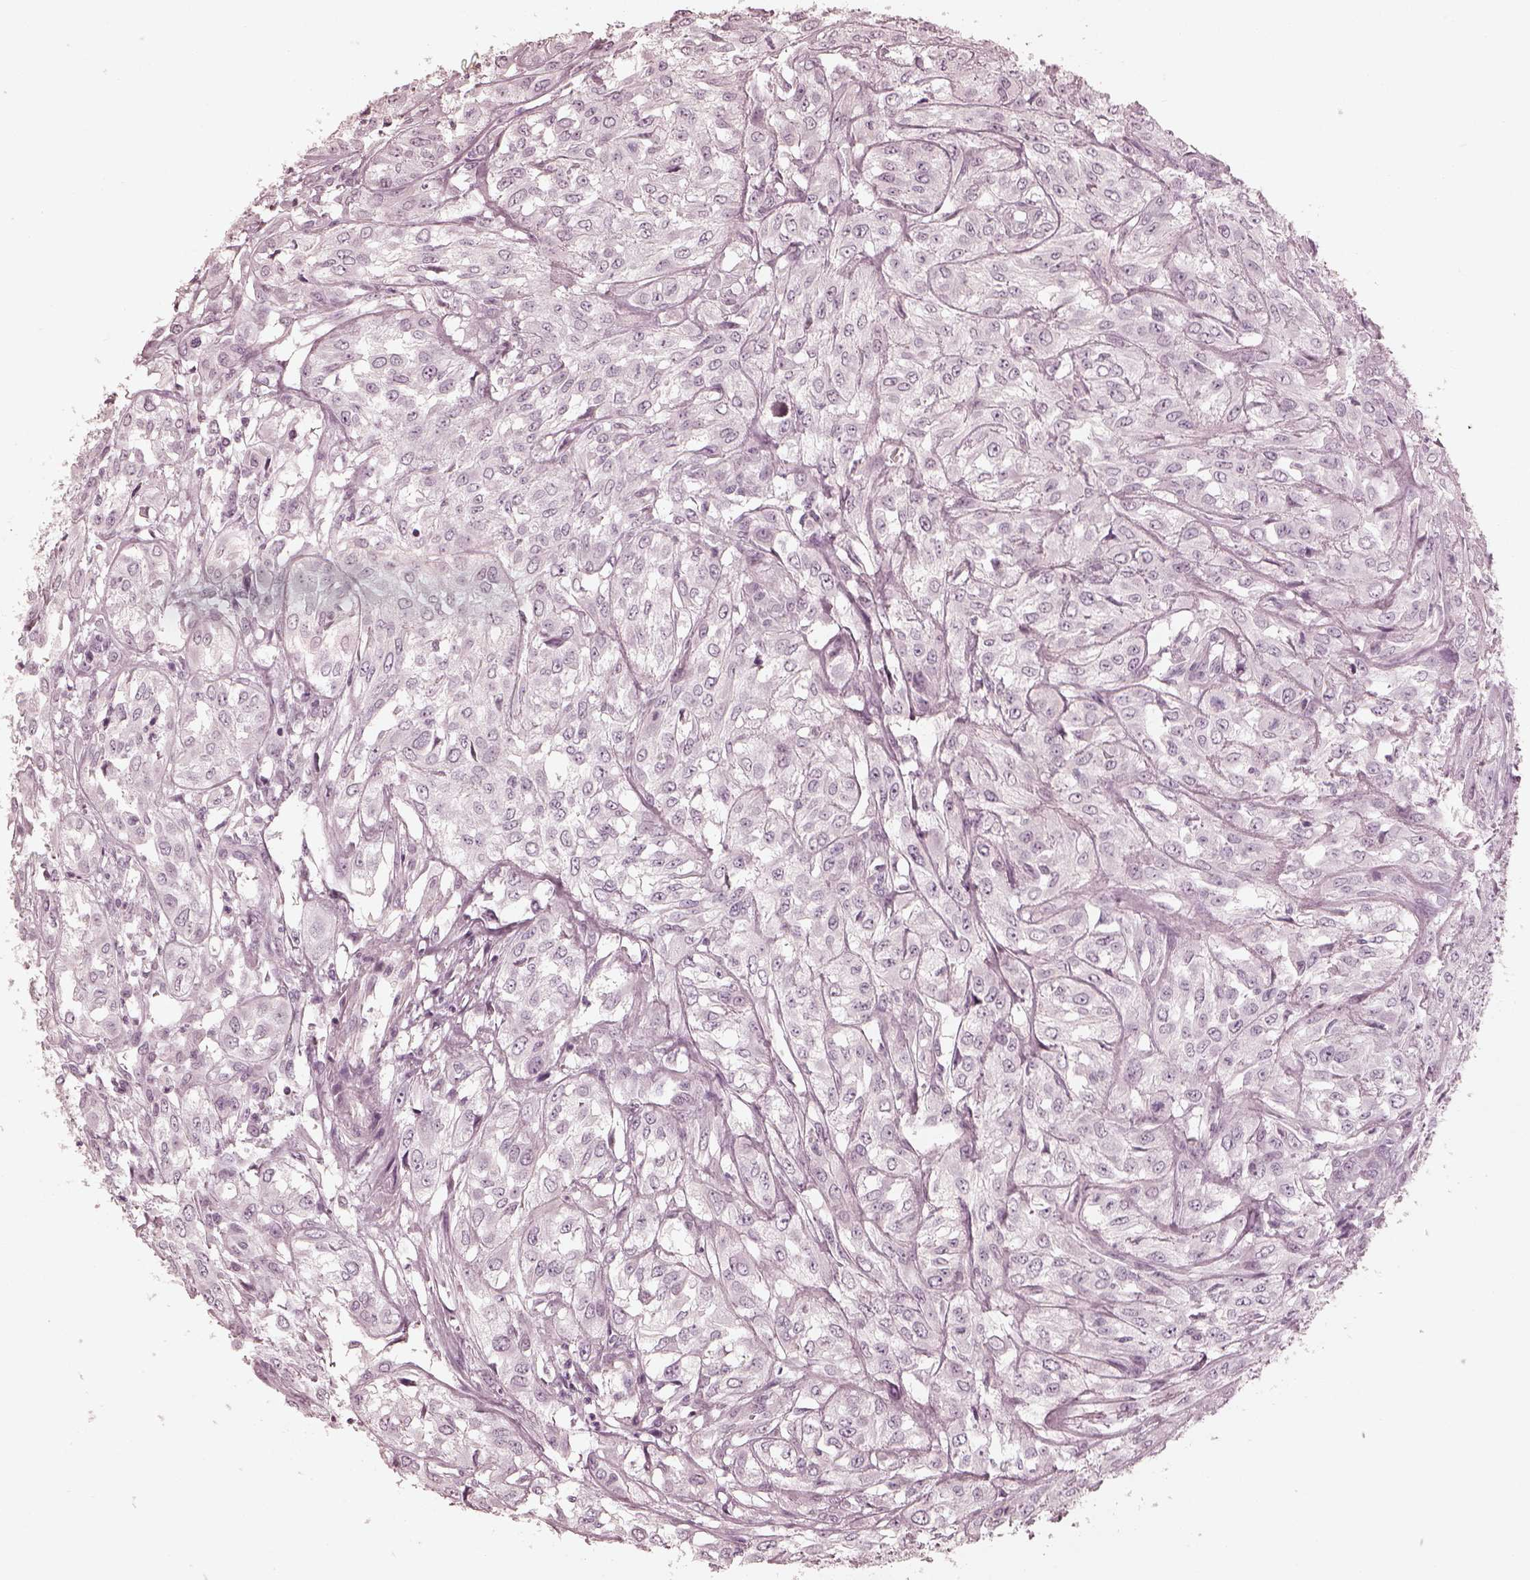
{"staining": {"intensity": "negative", "quantity": "none", "location": "none"}, "tissue": "urothelial cancer", "cell_type": "Tumor cells", "image_type": "cancer", "snomed": [{"axis": "morphology", "description": "Urothelial carcinoma, High grade"}, {"axis": "topography", "description": "Urinary bladder"}], "caption": "There is no significant expression in tumor cells of urothelial cancer. Brightfield microscopy of immunohistochemistry stained with DAB (brown) and hematoxylin (blue), captured at high magnification.", "gene": "ADRB3", "patient": {"sex": "male", "age": 67}}